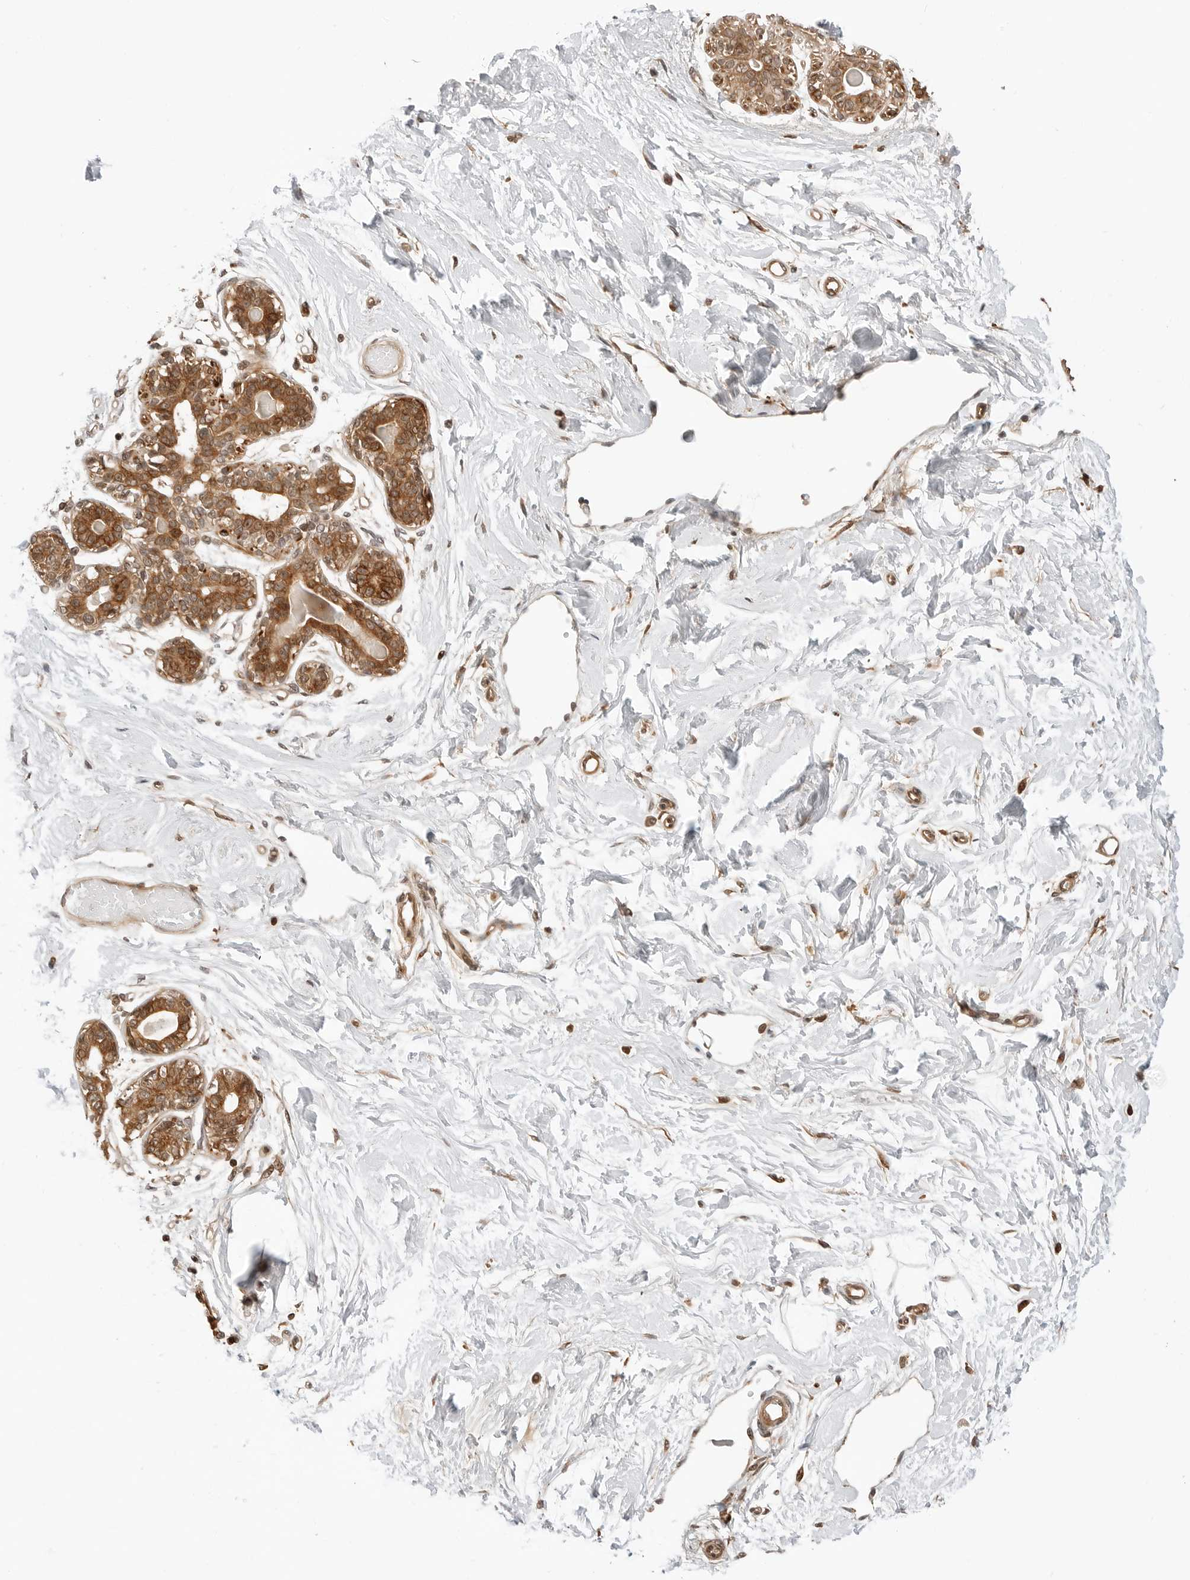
{"staining": {"intensity": "negative", "quantity": "none", "location": "none"}, "tissue": "breast", "cell_type": "Adipocytes", "image_type": "normal", "snomed": [{"axis": "morphology", "description": "Normal tissue, NOS"}, {"axis": "topography", "description": "Breast"}], "caption": "An immunohistochemistry (IHC) image of unremarkable breast is shown. There is no staining in adipocytes of breast.", "gene": "GEM", "patient": {"sex": "female", "age": 45}}